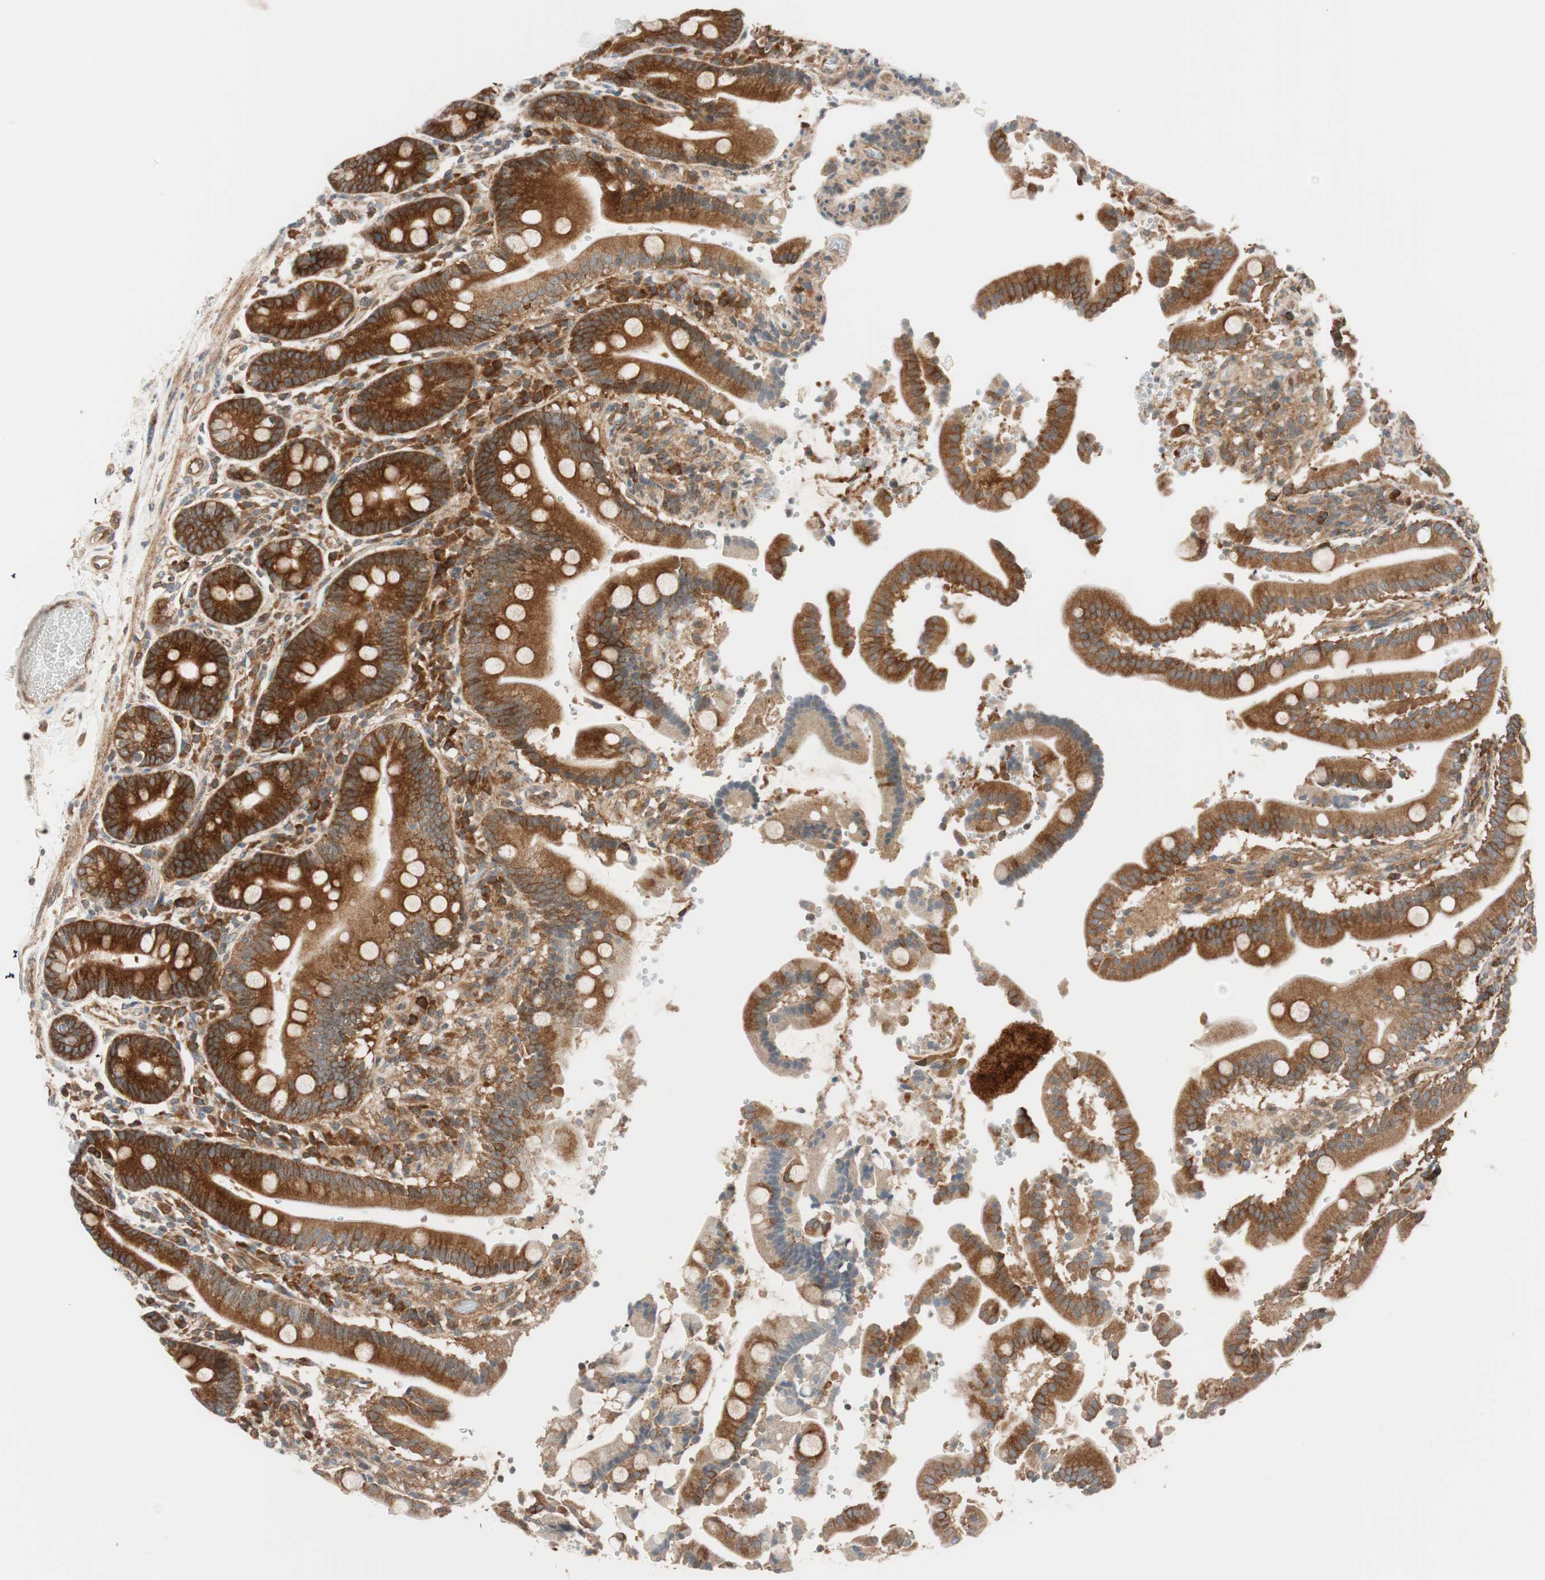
{"staining": {"intensity": "strong", "quantity": ">75%", "location": "cytoplasmic/membranous"}, "tissue": "duodenum", "cell_type": "Glandular cells", "image_type": "normal", "snomed": [{"axis": "morphology", "description": "Normal tissue, NOS"}, {"axis": "topography", "description": "Small intestine, NOS"}], "caption": "Unremarkable duodenum demonstrates strong cytoplasmic/membranous staining in about >75% of glandular cells, visualized by immunohistochemistry.", "gene": "ABI1", "patient": {"sex": "female", "age": 71}}